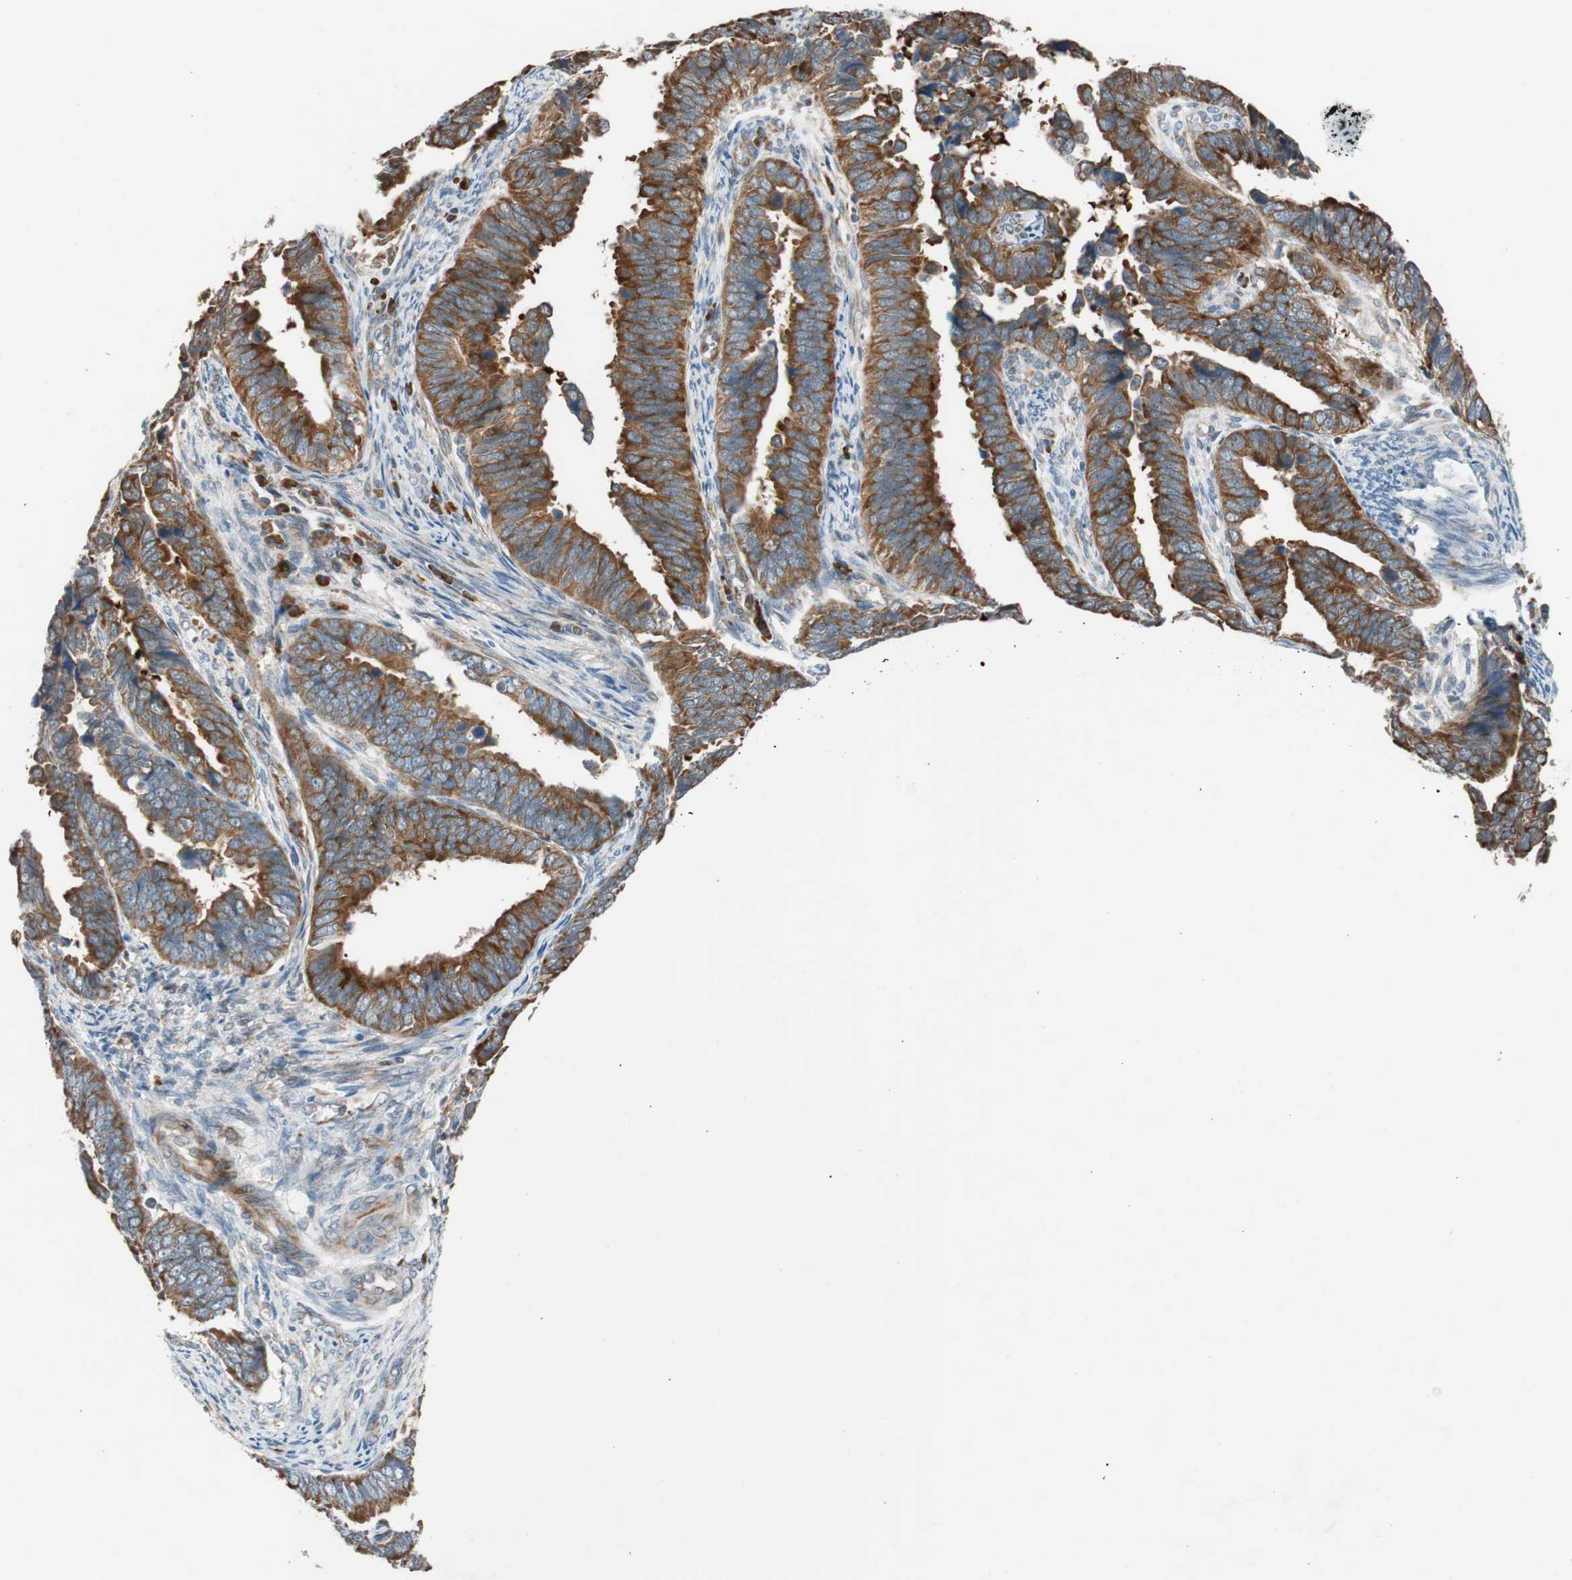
{"staining": {"intensity": "strong", "quantity": ">75%", "location": "cytoplasmic/membranous"}, "tissue": "endometrial cancer", "cell_type": "Tumor cells", "image_type": "cancer", "snomed": [{"axis": "morphology", "description": "Adenocarcinoma, NOS"}, {"axis": "topography", "description": "Endometrium"}], "caption": "A brown stain labels strong cytoplasmic/membranous staining of a protein in endometrial cancer (adenocarcinoma) tumor cells.", "gene": "FAAH", "patient": {"sex": "female", "age": 75}}